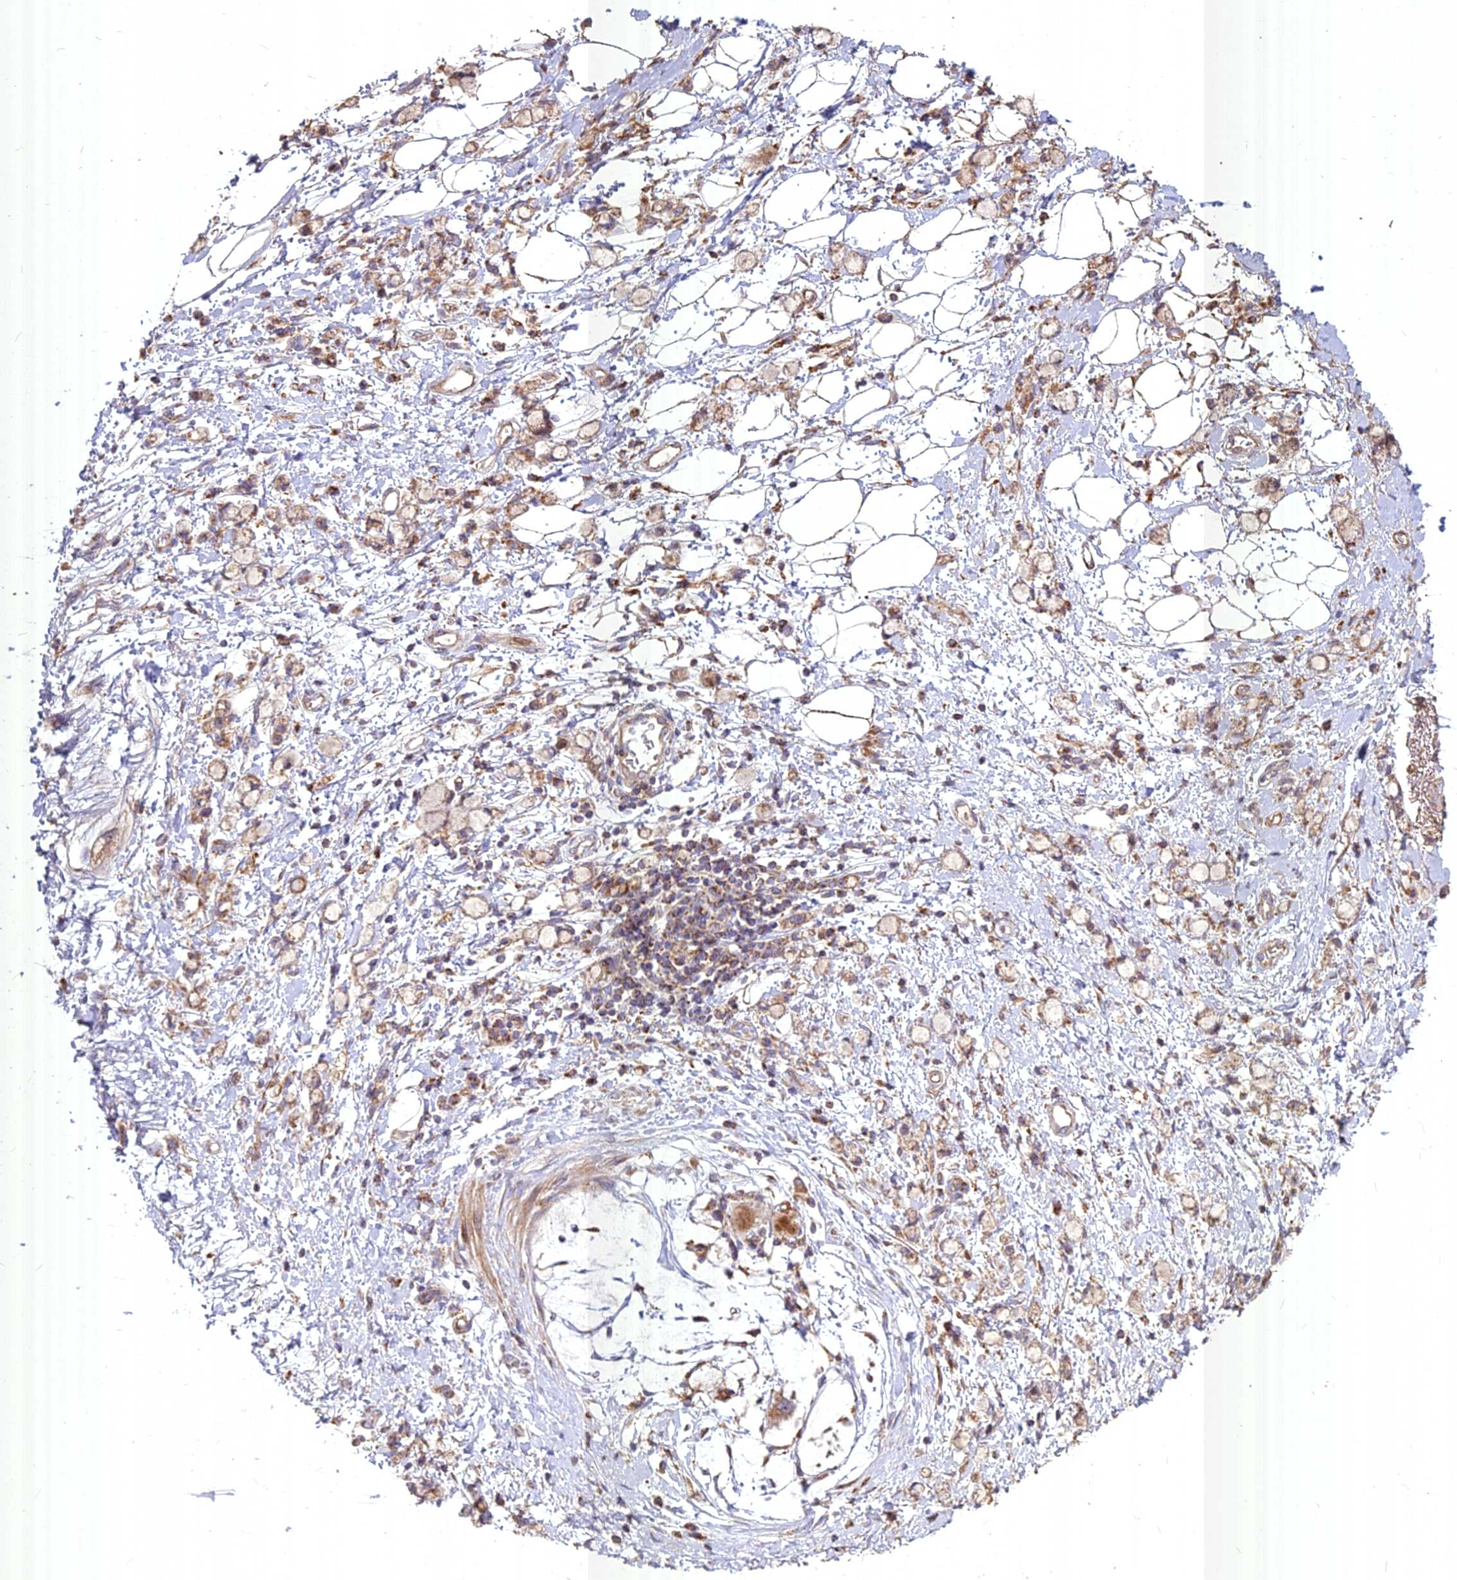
{"staining": {"intensity": "moderate", "quantity": ">75%", "location": "cytoplasmic/membranous"}, "tissue": "stomach cancer", "cell_type": "Tumor cells", "image_type": "cancer", "snomed": [{"axis": "morphology", "description": "Adenocarcinoma, NOS"}, {"axis": "topography", "description": "Stomach"}], "caption": "Immunohistochemical staining of human stomach adenocarcinoma displays moderate cytoplasmic/membranous protein staining in about >75% of tumor cells. (Stains: DAB in brown, nuclei in blue, Microscopy: brightfield microscopy at high magnification).", "gene": "COX11", "patient": {"sex": "female", "age": 60}}